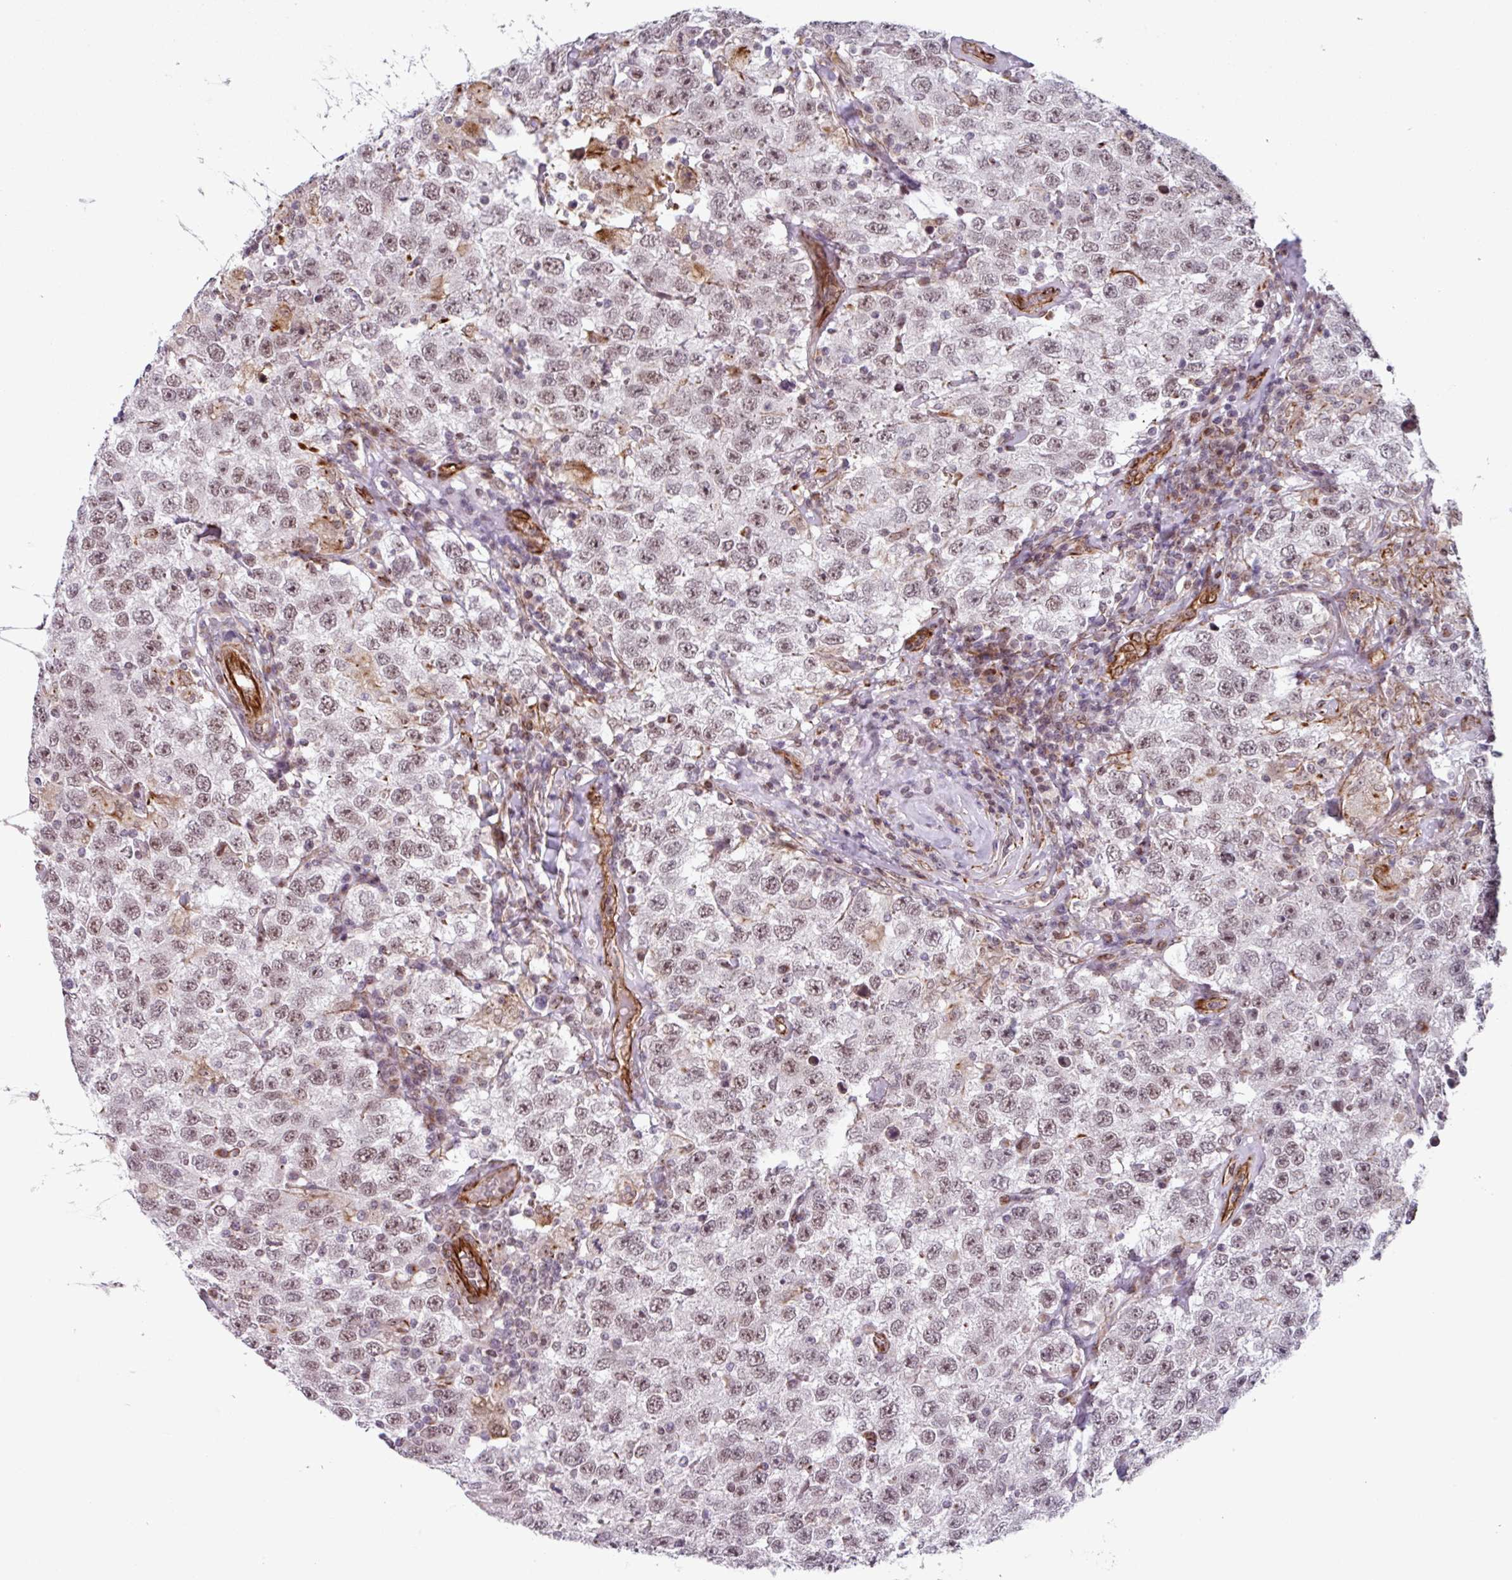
{"staining": {"intensity": "weak", "quantity": "25%-75%", "location": "nuclear"}, "tissue": "testis cancer", "cell_type": "Tumor cells", "image_type": "cancer", "snomed": [{"axis": "morphology", "description": "Seminoma, NOS"}, {"axis": "topography", "description": "Testis"}], "caption": "Immunohistochemical staining of testis cancer displays low levels of weak nuclear positivity in about 25%-75% of tumor cells.", "gene": "CHD3", "patient": {"sex": "male", "age": 41}}